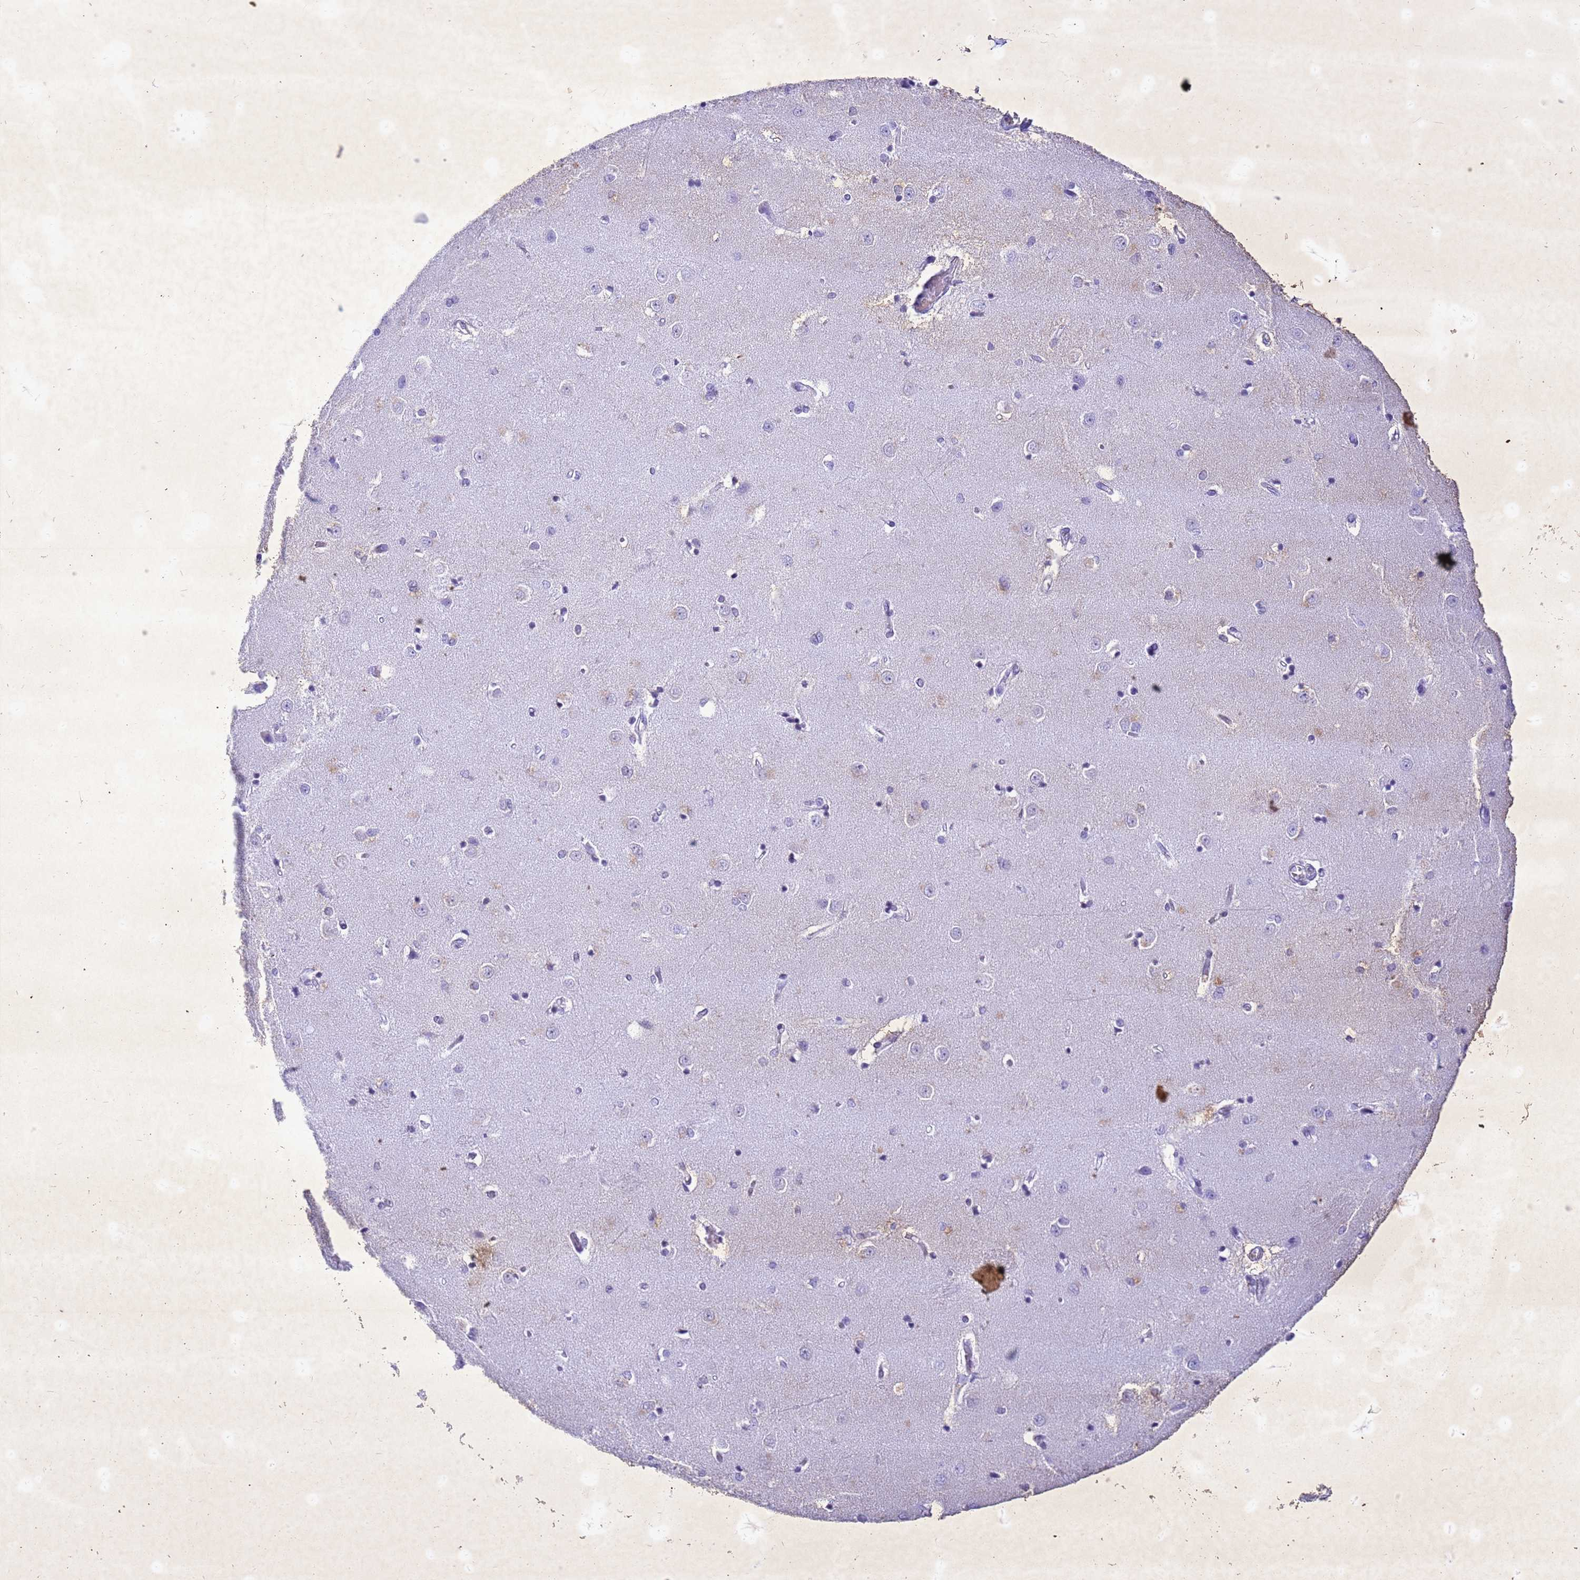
{"staining": {"intensity": "moderate", "quantity": "<25%", "location": "nuclear"}, "tissue": "caudate", "cell_type": "Glial cells", "image_type": "normal", "snomed": [{"axis": "morphology", "description": "Normal tissue, NOS"}, {"axis": "topography", "description": "Lateral ventricle wall"}], "caption": "Immunohistochemical staining of normal caudate reveals low levels of moderate nuclear expression in approximately <25% of glial cells. (Brightfield microscopy of DAB IHC at high magnification).", "gene": "COPS9", "patient": {"sex": "male", "age": 37}}